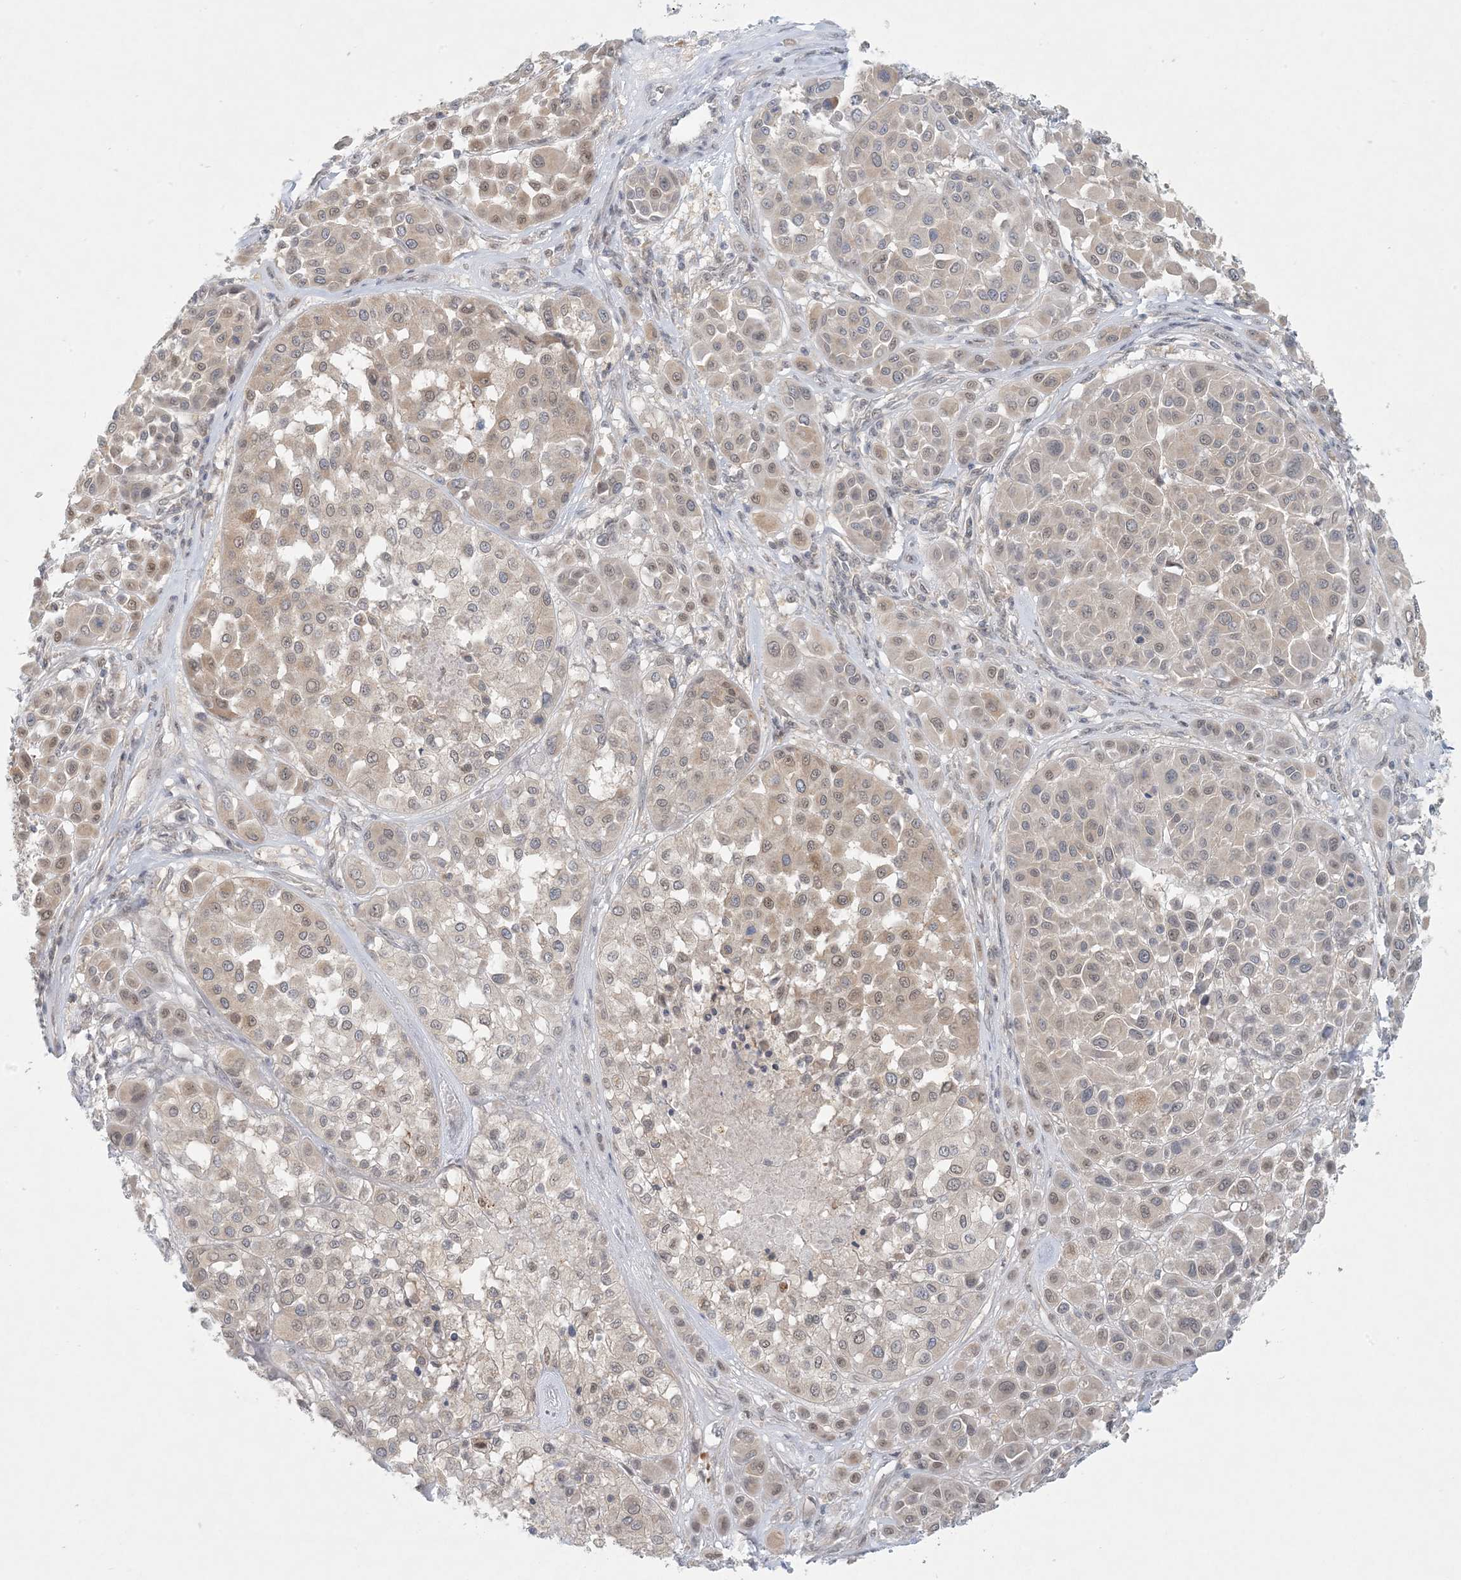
{"staining": {"intensity": "weak", "quantity": ">75%", "location": "cytoplasmic/membranous,nuclear"}, "tissue": "melanoma", "cell_type": "Tumor cells", "image_type": "cancer", "snomed": [{"axis": "morphology", "description": "Malignant melanoma, Metastatic site"}, {"axis": "topography", "description": "Soft tissue"}], "caption": "The immunohistochemical stain shows weak cytoplasmic/membranous and nuclear positivity in tumor cells of melanoma tissue. (DAB (3,3'-diaminobenzidine) IHC with brightfield microscopy, high magnification).", "gene": "OBI1", "patient": {"sex": "male", "age": 41}}